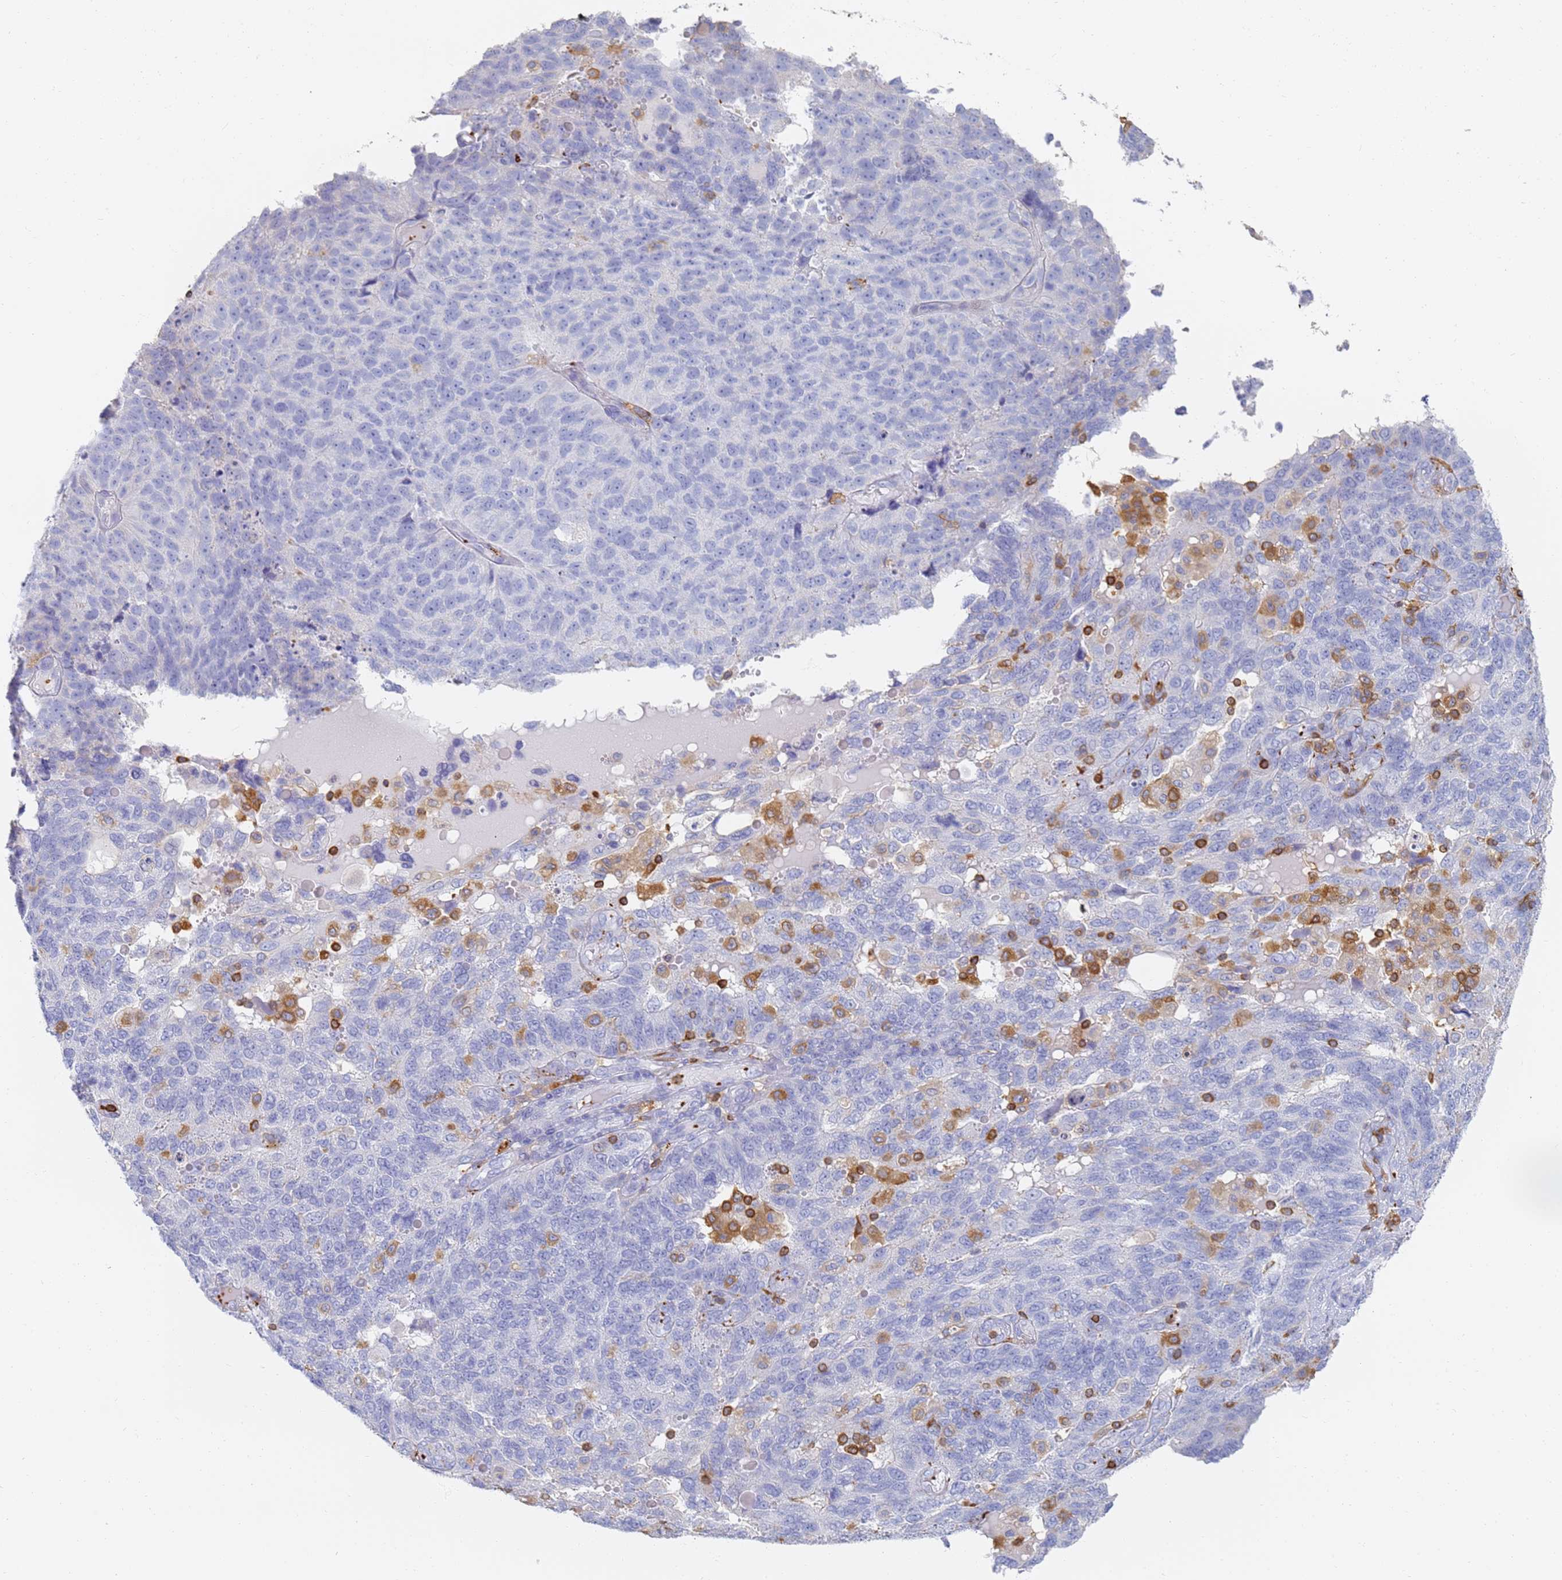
{"staining": {"intensity": "negative", "quantity": "none", "location": "none"}, "tissue": "endometrial cancer", "cell_type": "Tumor cells", "image_type": "cancer", "snomed": [{"axis": "morphology", "description": "Adenocarcinoma, NOS"}, {"axis": "topography", "description": "Endometrium"}], "caption": "High power microscopy micrograph of an immunohistochemistry histopathology image of endometrial cancer (adenocarcinoma), revealing no significant staining in tumor cells.", "gene": "BIN2", "patient": {"sex": "female", "age": 66}}